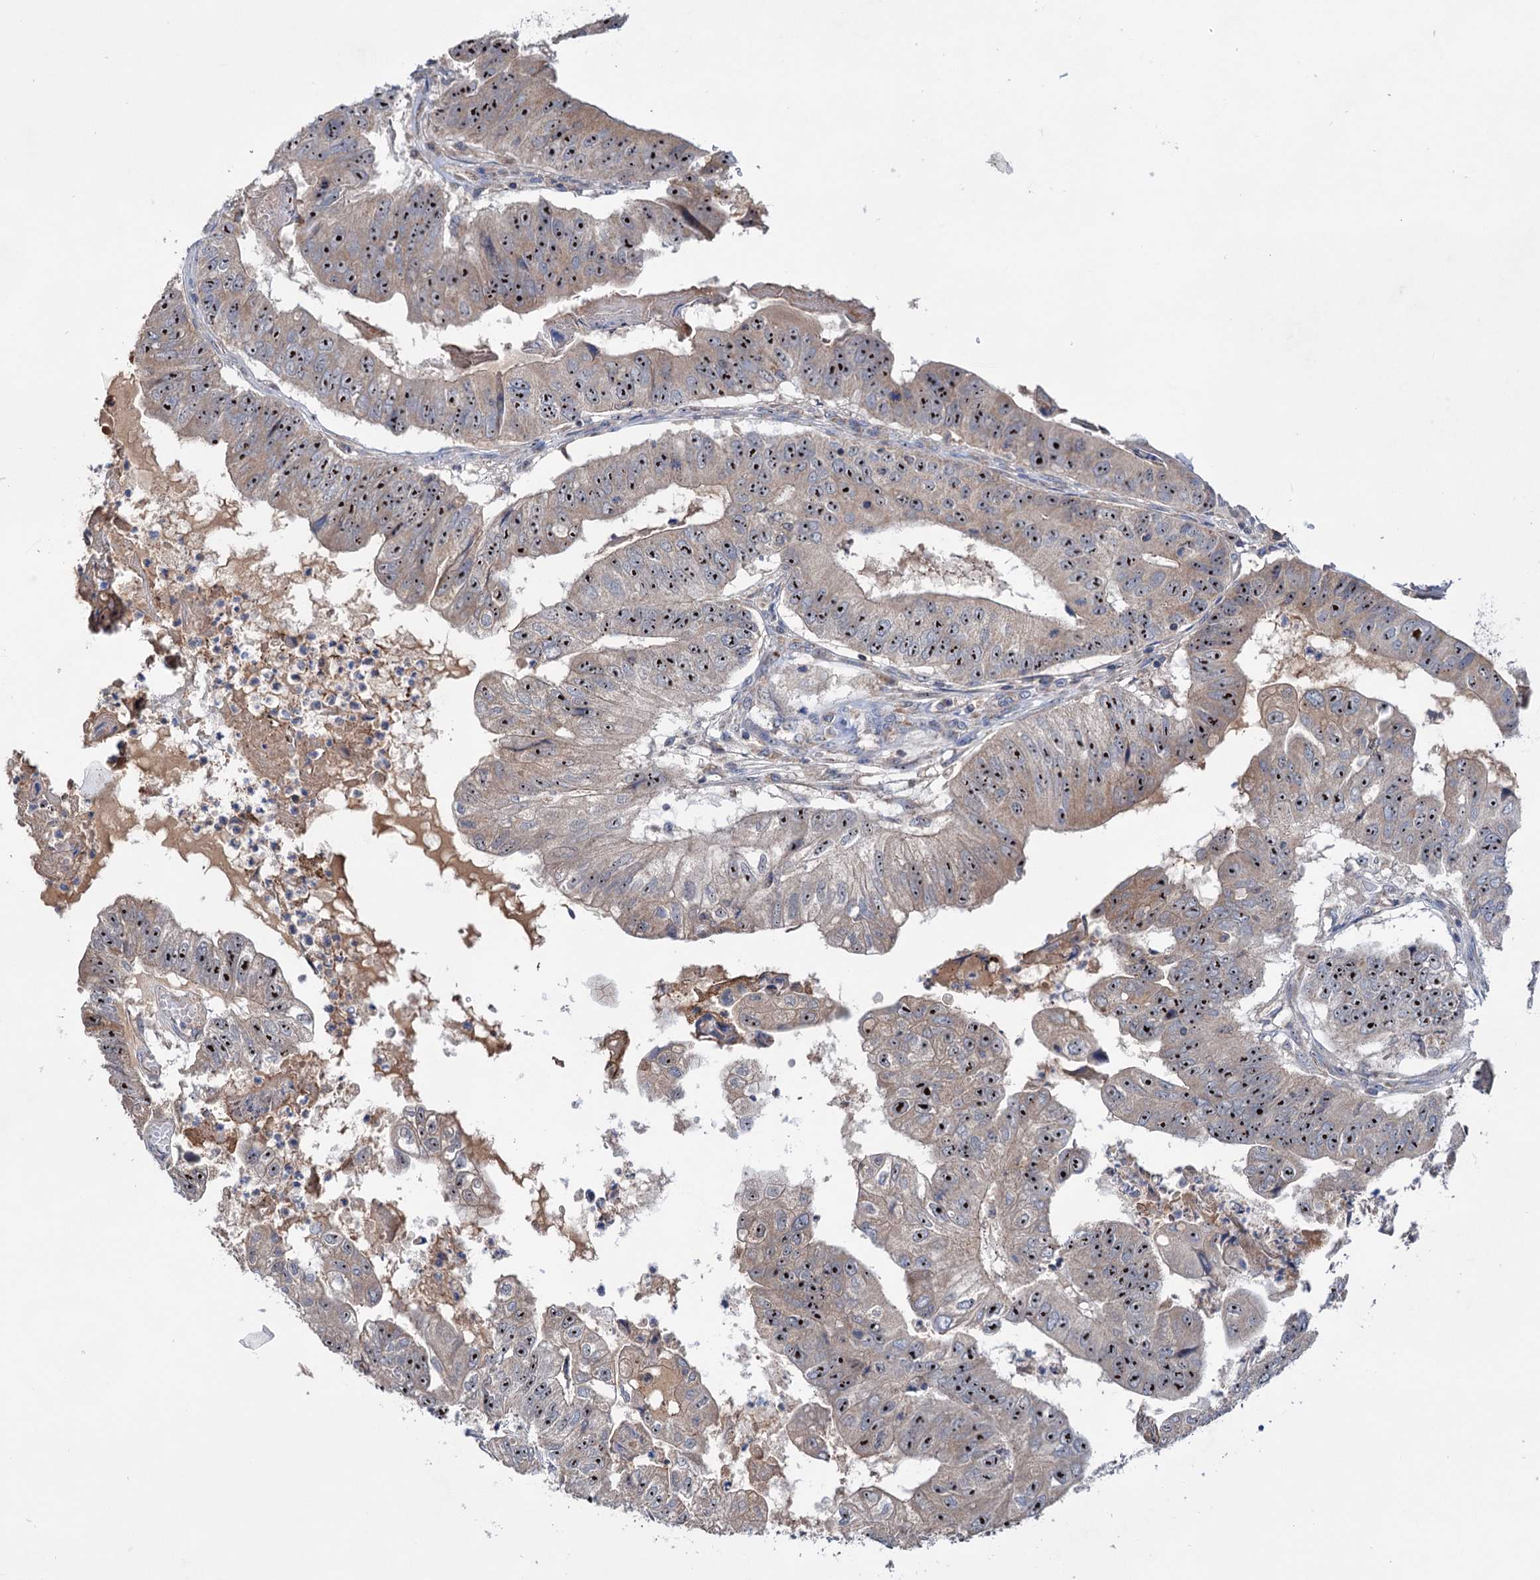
{"staining": {"intensity": "strong", "quantity": "25%-75%", "location": "cytoplasmic/membranous,nuclear"}, "tissue": "colorectal cancer", "cell_type": "Tumor cells", "image_type": "cancer", "snomed": [{"axis": "morphology", "description": "Adenocarcinoma, NOS"}, {"axis": "topography", "description": "Colon"}], "caption": "Immunohistochemistry of human colorectal cancer demonstrates high levels of strong cytoplasmic/membranous and nuclear expression in approximately 25%-75% of tumor cells. The staining was performed using DAB (3,3'-diaminobenzidine) to visualize the protein expression in brown, while the nuclei were stained in blue with hematoxylin (Magnification: 20x).", "gene": "HTR3B", "patient": {"sex": "female", "age": 67}}